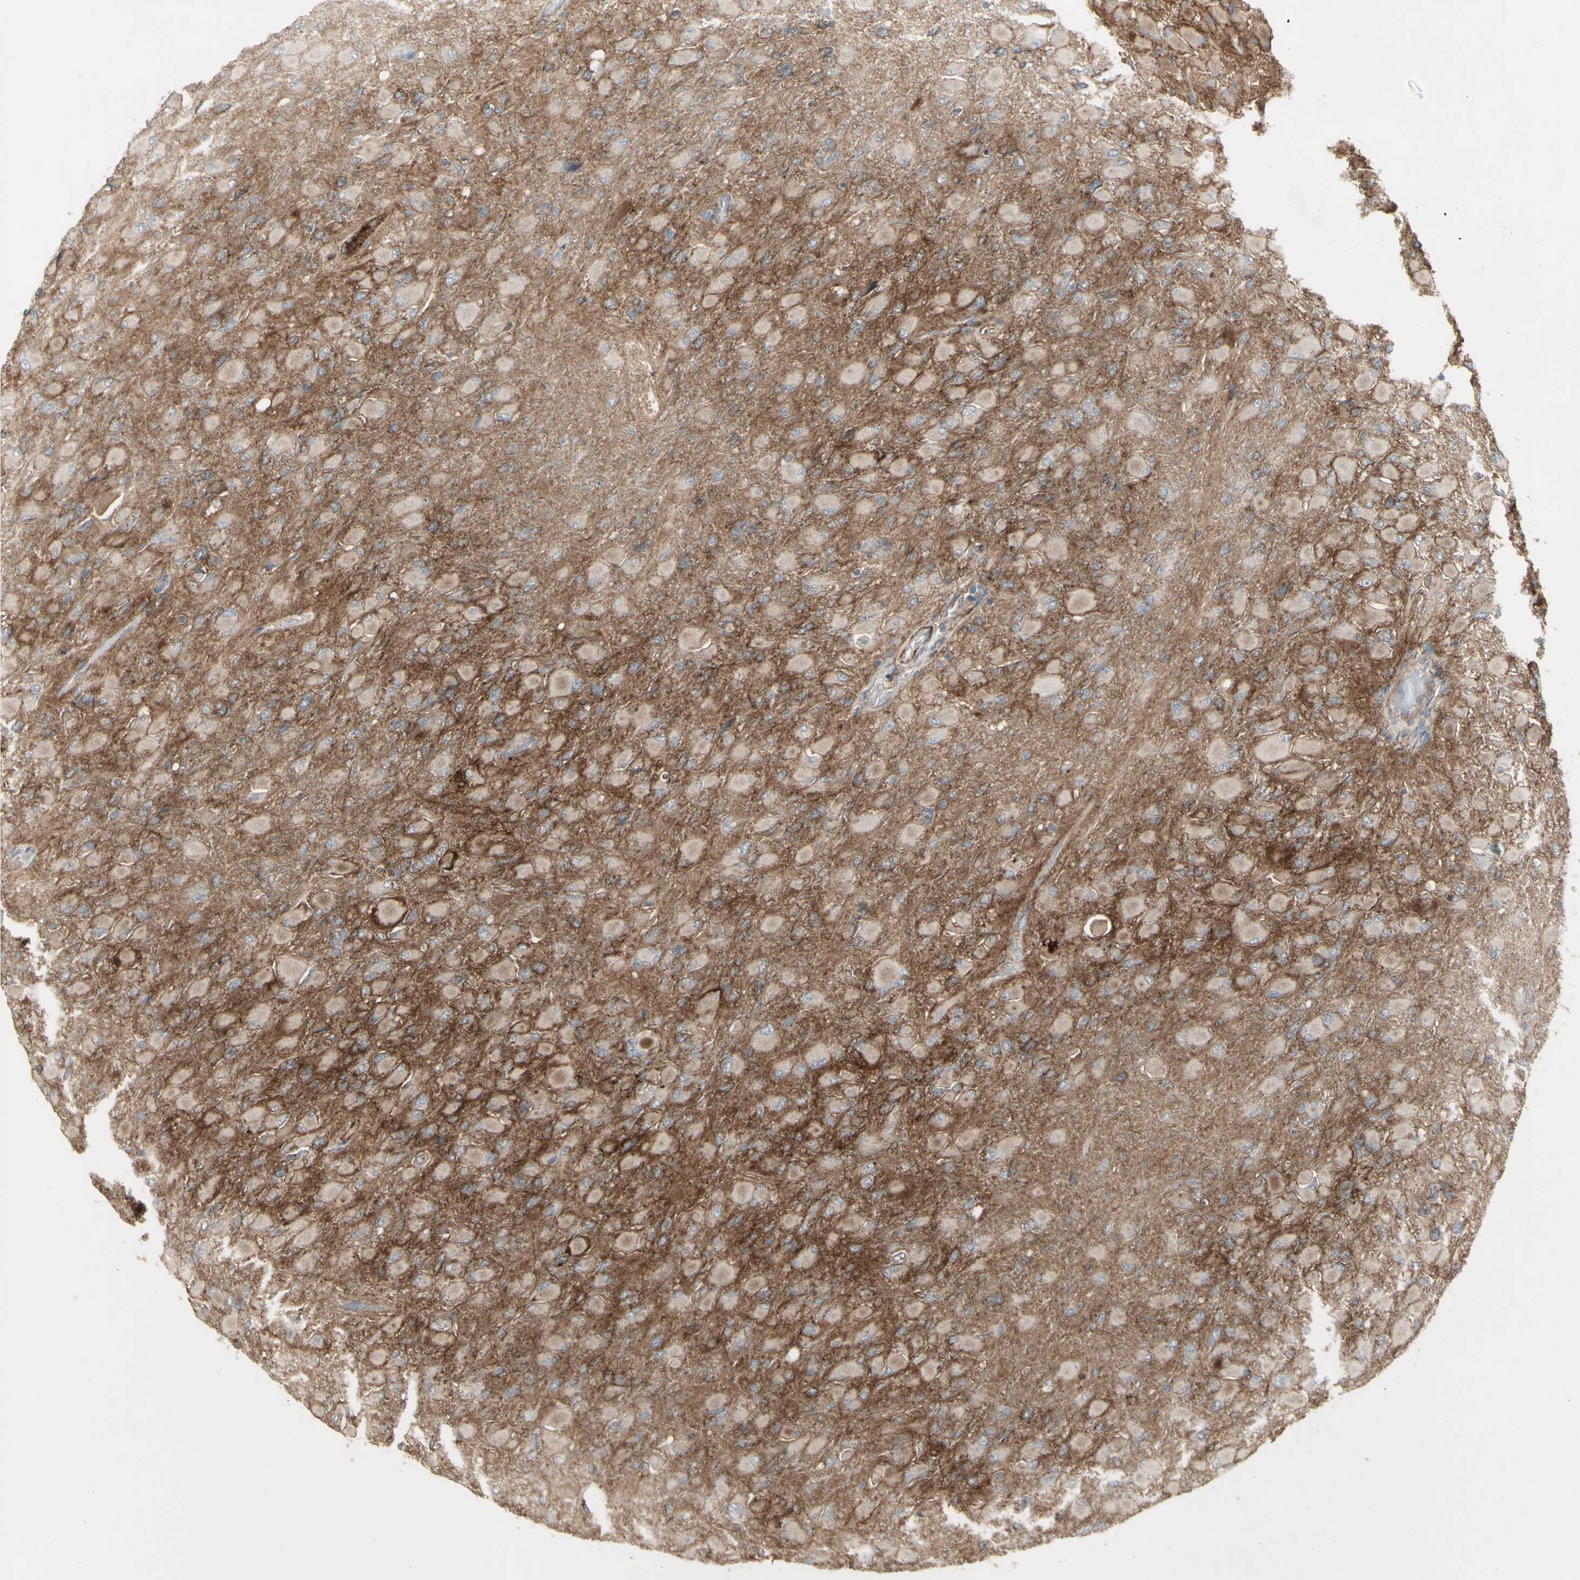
{"staining": {"intensity": "weak", "quantity": "25%-75%", "location": "cytoplasmic/membranous"}, "tissue": "glioma", "cell_type": "Tumor cells", "image_type": "cancer", "snomed": [{"axis": "morphology", "description": "Glioma, malignant, High grade"}, {"axis": "topography", "description": "Cerebral cortex"}], "caption": "The immunohistochemical stain labels weak cytoplasmic/membranous expression in tumor cells of malignant high-grade glioma tissue. The protein is stained brown, and the nuclei are stained in blue (DAB IHC with brightfield microscopy, high magnification).", "gene": "CD276", "patient": {"sex": "female", "age": 36}}